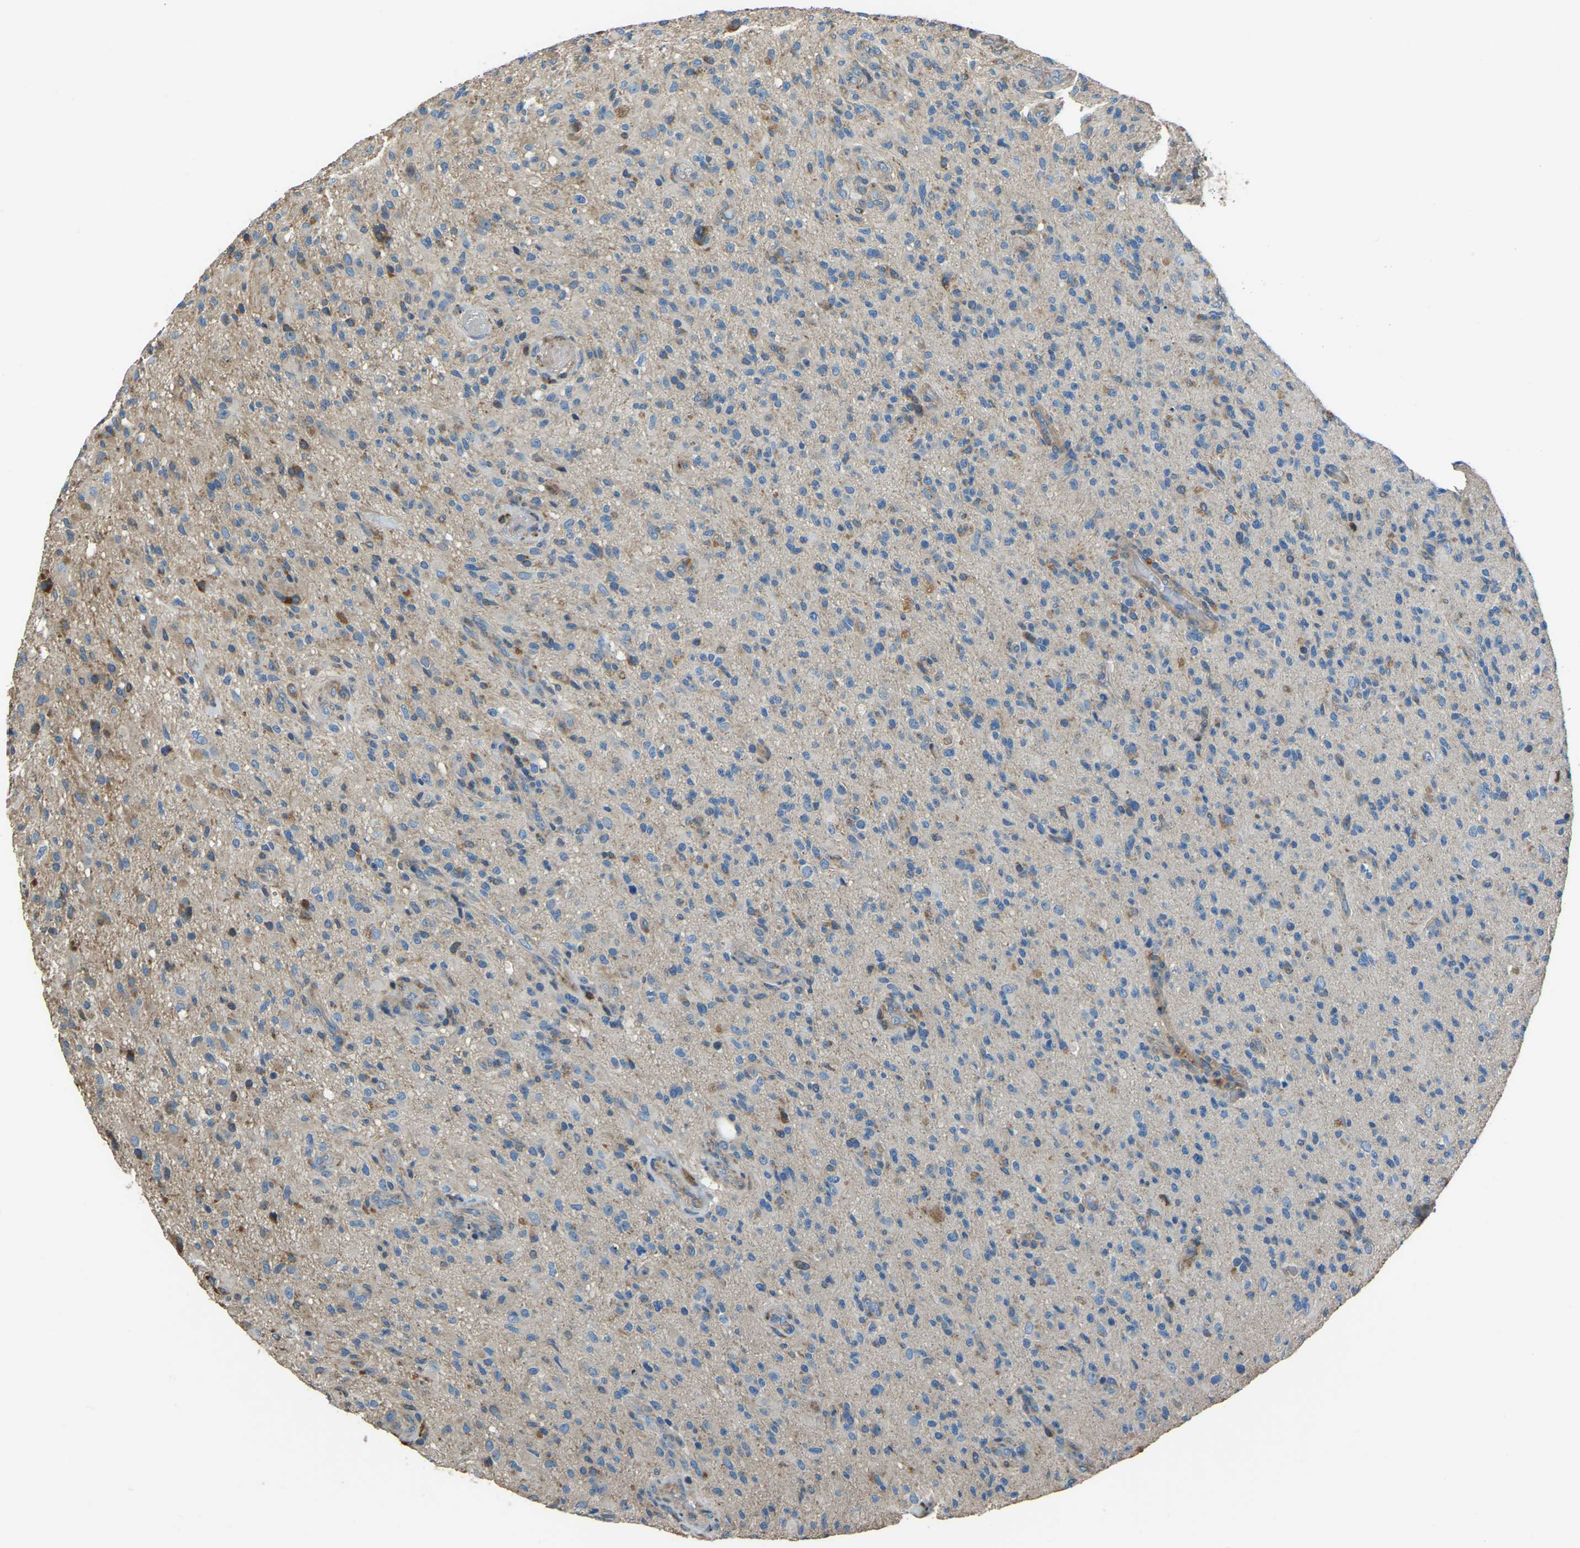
{"staining": {"intensity": "moderate", "quantity": "<25%", "location": "cytoplasmic/membranous"}, "tissue": "glioma", "cell_type": "Tumor cells", "image_type": "cancer", "snomed": [{"axis": "morphology", "description": "Glioma, malignant, High grade"}, {"axis": "topography", "description": "Brain"}], "caption": "About <25% of tumor cells in glioma show moderate cytoplasmic/membranous protein staining as visualized by brown immunohistochemical staining.", "gene": "COL3A1", "patient": {"sex": "male", "age": 71}}